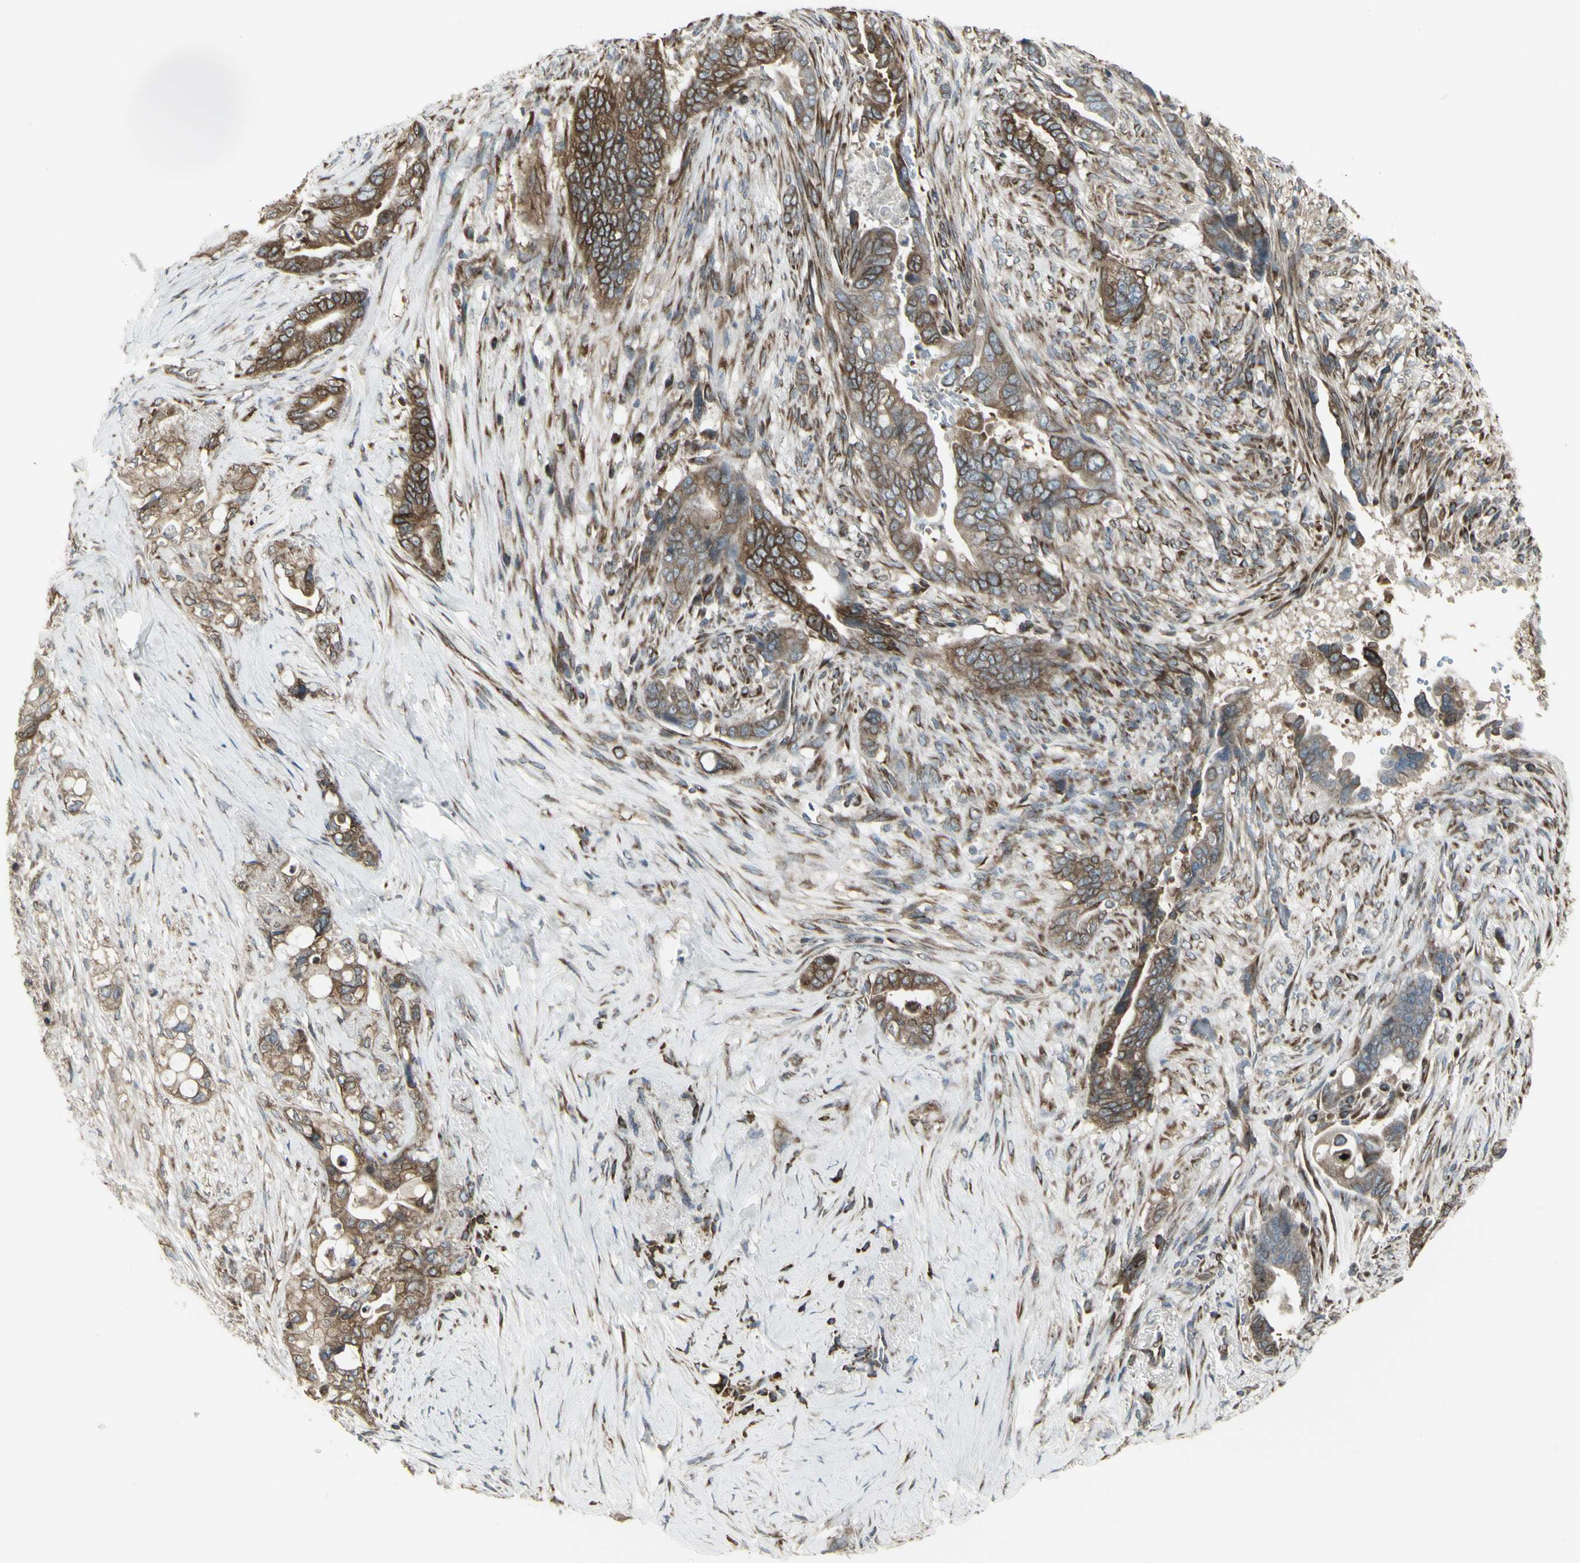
{"staining": {"intensity": "moderate", "quantity": ">75%", "location": "cytoplasmic/membranous"}, "tissue": "pancreatic cancer", "cell_type": "Tumor cells", "image_type": "cancer", "snomed": [{"axis": "morphology", "description": "Adenocarcinoma, NOS"}, {"axis": "topography", "description": "Pancreas"}], "caption": "High-magnification brightfield microscopy of pancreatic adenocarcinoma stained with DAB (brown) and counterstained with hematoxylin (blue). tumor cells exhibit moderate cytoplasmic/membranous staining is appreciated in approximately>75% of cells.", "gene": "FKBP3", "patient": {"sex": "male", "age": 70}}